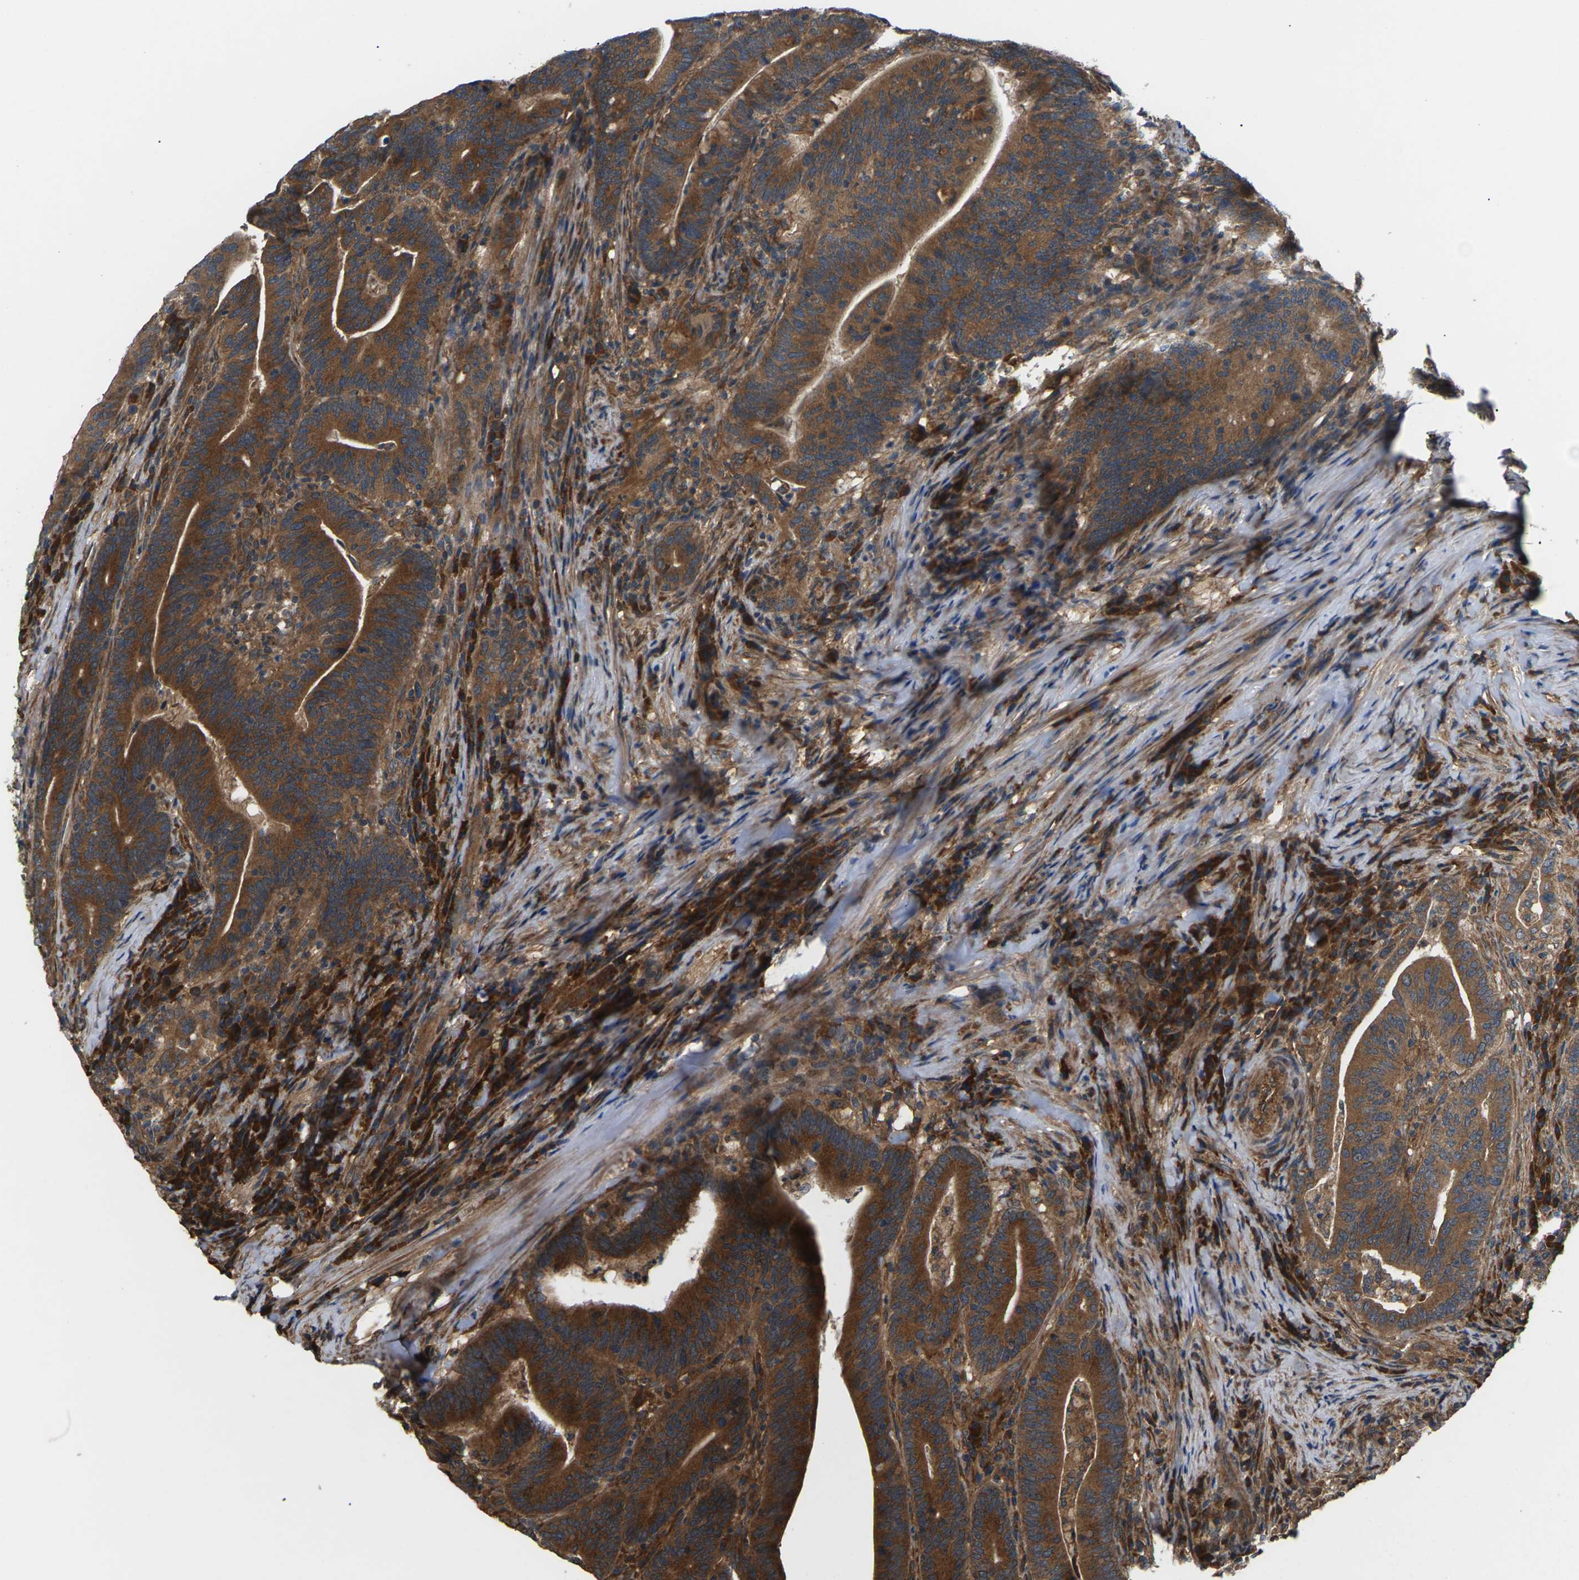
{"staining": {"intensity": "strong", "quantity": ">75%", "location": "cytoplasmic/membranous"}, "tissue": "colorectal cancer", "cell_type": "Tumor cells", "image_type": "cancer", "snomed": [{"axis": "morphology", "description": "Normal tissue, NOS"}, {"axis": "morphology", "description": "Adenocarcinoma, NOS"}, {"axis": "topography", "description": "Colon"}], "caption": "An immunohistochemistry (IHC) histopathology image of tumor tissue is shown. Protein staining in brown labels strong cytoplasmic/membranous positivity in colorectal adenocarcinoma within tumor cells.", "gene": "NRAS", "patient": {"sex": "female", "age": 66}}